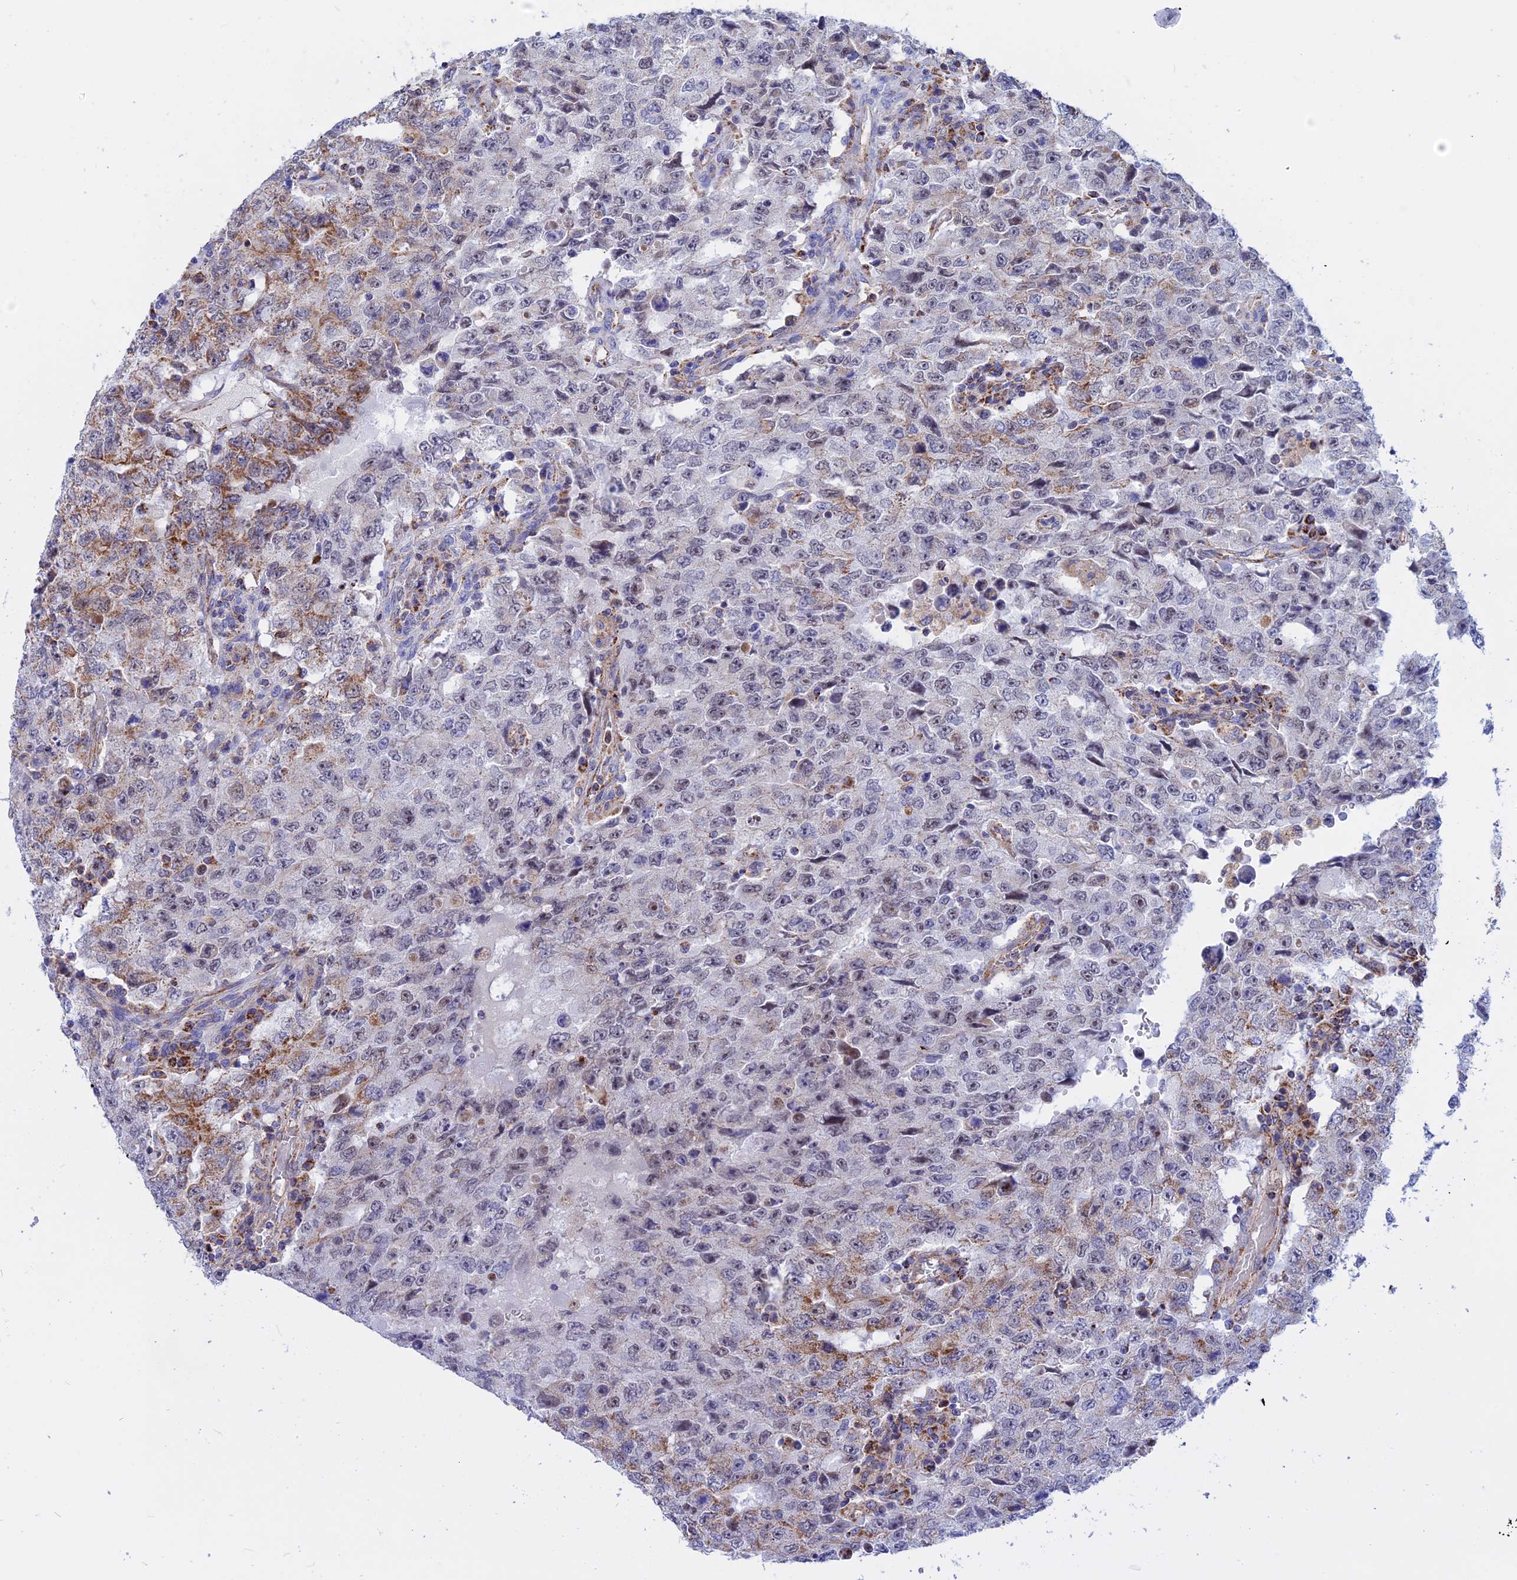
{"staining": {"intensity": "moderate", "quantity": "<25%", "location": "cytoplasmic/membranous"}, "tissue": "testis cancer", "cell_type": "Tumor cells", "image_type": "cancer", "snomed": [{"axis": "morphology", "description": "Carcinoma, Embryonal, NOS"}, {"axis": "topography", "description": "Testis"}], "caption": "Immunohistochemical staining of testis embryonal carcinoma exhibits low levels of moderate cytoplasmic/membranous protein positivity in about <25% of tumor cells. (Stains: DAB in brown, nuclei in blue, Microscopy: brightfield microscopy at high magnification).", "gene": "GCDH", "patient": {"sex": "male", "age": 26}}